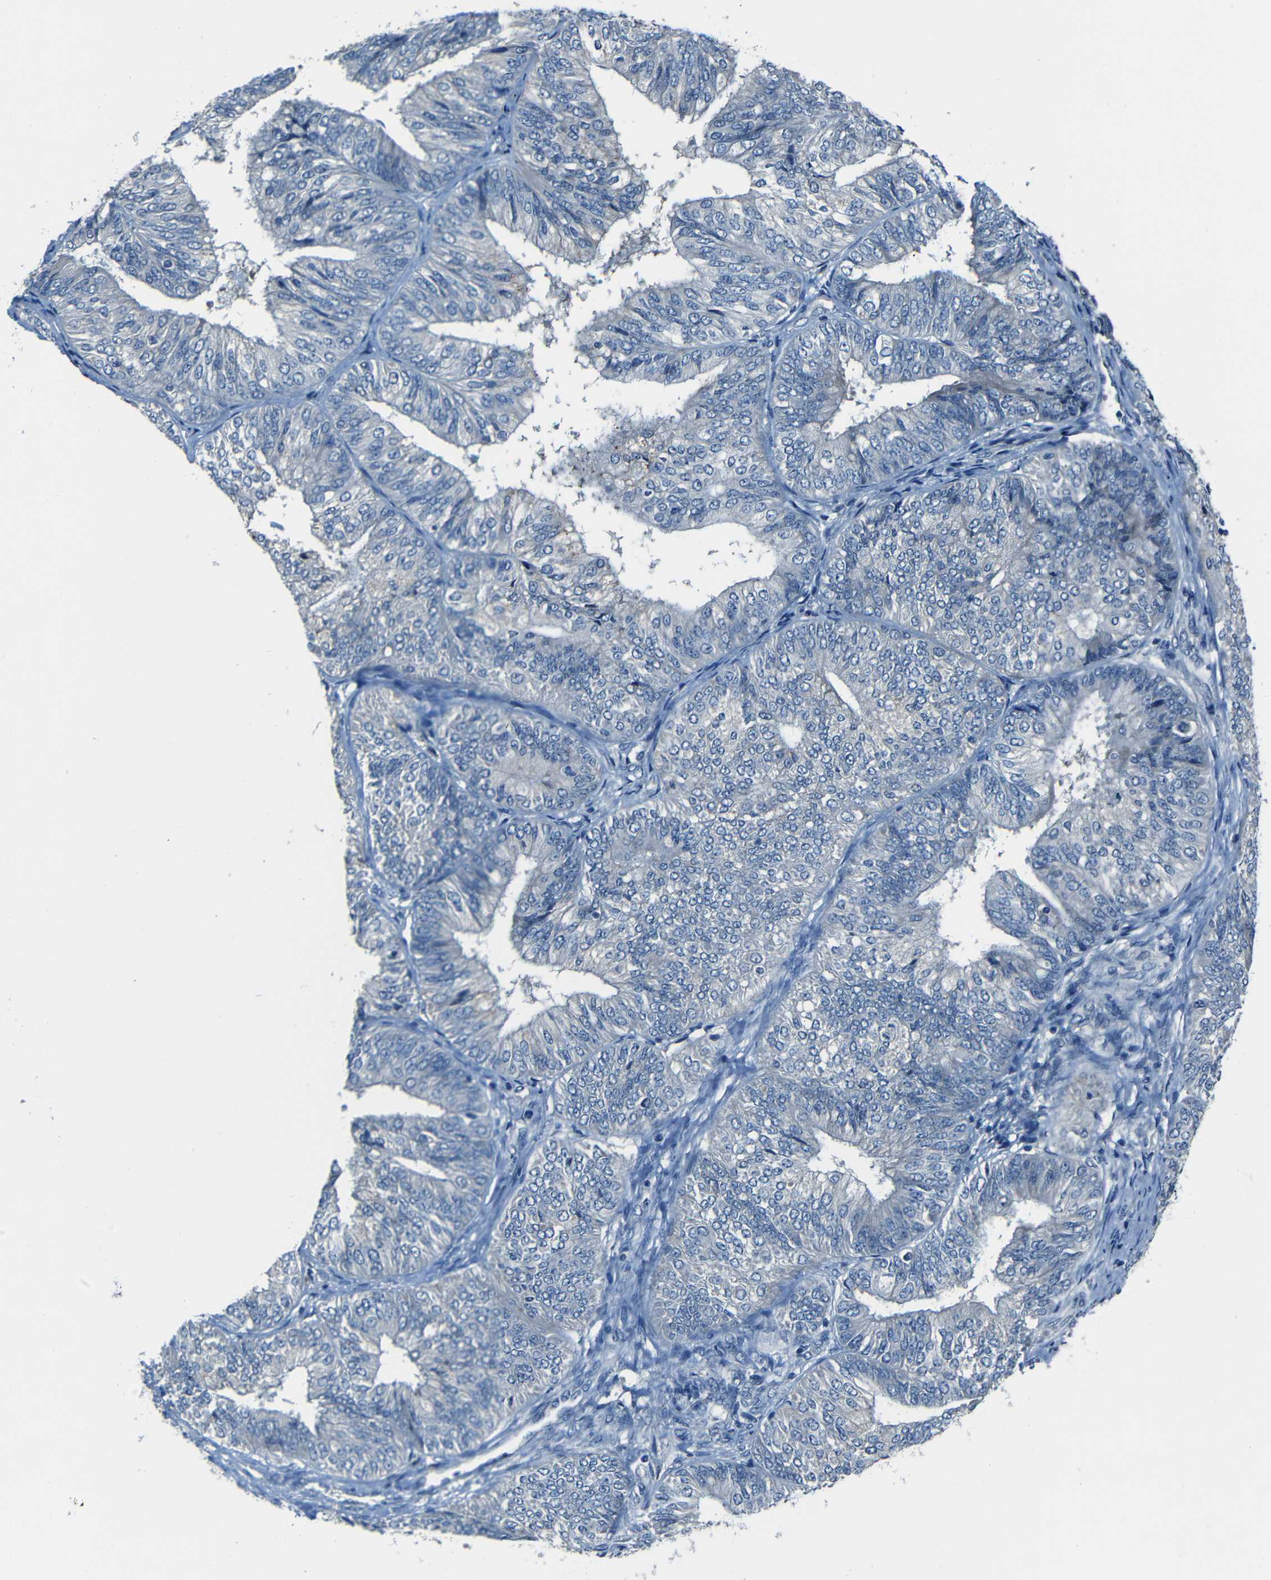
{"staining": {"intensity": "negative", "quantity": "none", "location": "none"}, "tissue": "endometrial cancer", "cell_type": "Tumor cells", "image_type": "cancer", "snomed": [{"axis": "morphology", "description": "Adenocarcinoma, NOS"}, {"axis": "topography", "description": "Endometrium"}], "caption": "High magnification brightfield microscopy of endometrial cancer (adenocarcinoma) stained with DAB (3,3'-diaminobenzidine) (brown) and counterstained with hematoxylin (blue): tumor cells show no significant expression.", "gene": "SLA", "patient": {"sex": "female", "age": 58}}